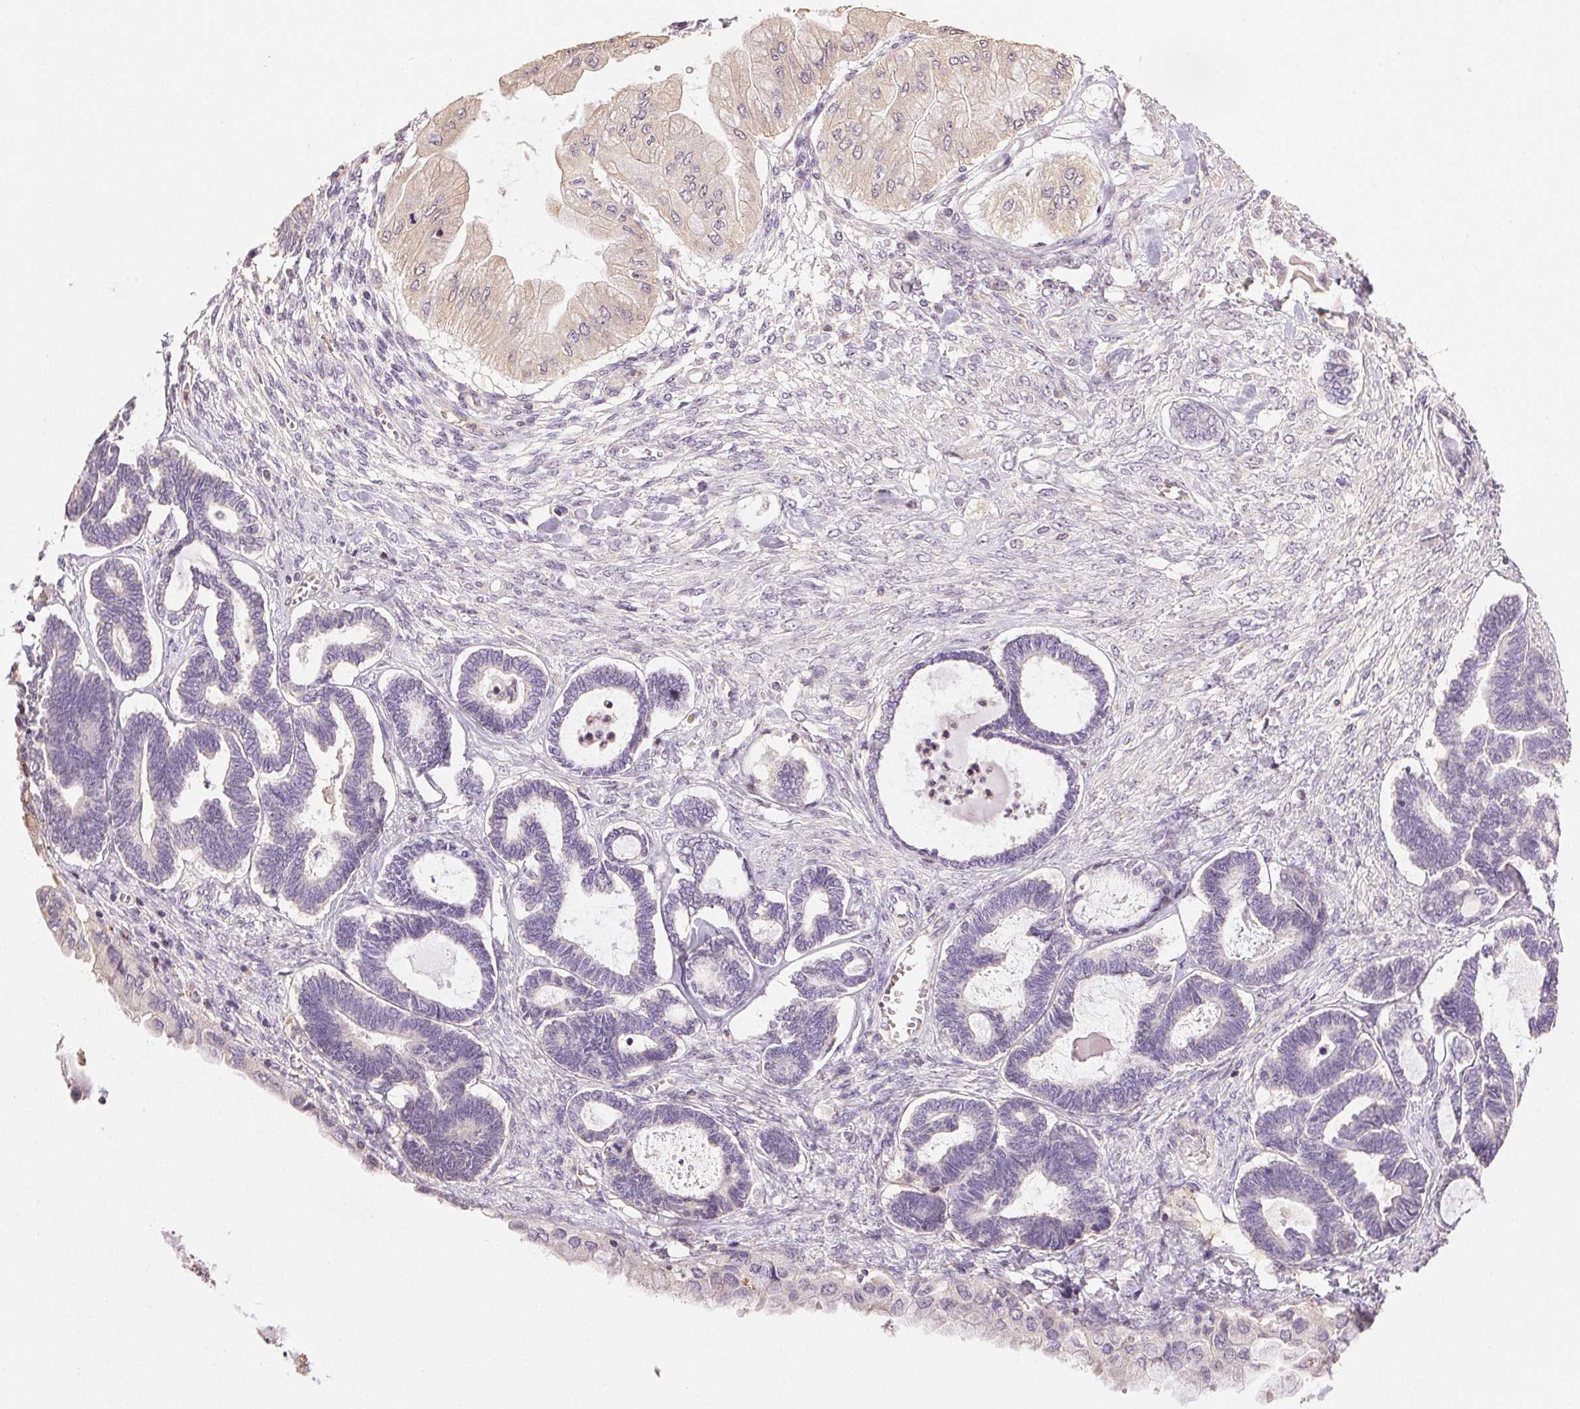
{"staining": {"intensity": "negative", "quantity": "none", "location": "none"}, "tissue": "ovarian cancer", "cell_type": "Tumor cells", "image_type": "cancer", "snomed": [{"axis": "morphology", "description": "Carcinoma, endometroid"}, {"axis": "topography", "description": "Ovary"}], "caption": "Histopathology image shows no protein staining in tumor cells of ovarian endometroid carcinoma tissue.", "gene": "TMEM253", "patient": {"sex": "female", "age": 70}}